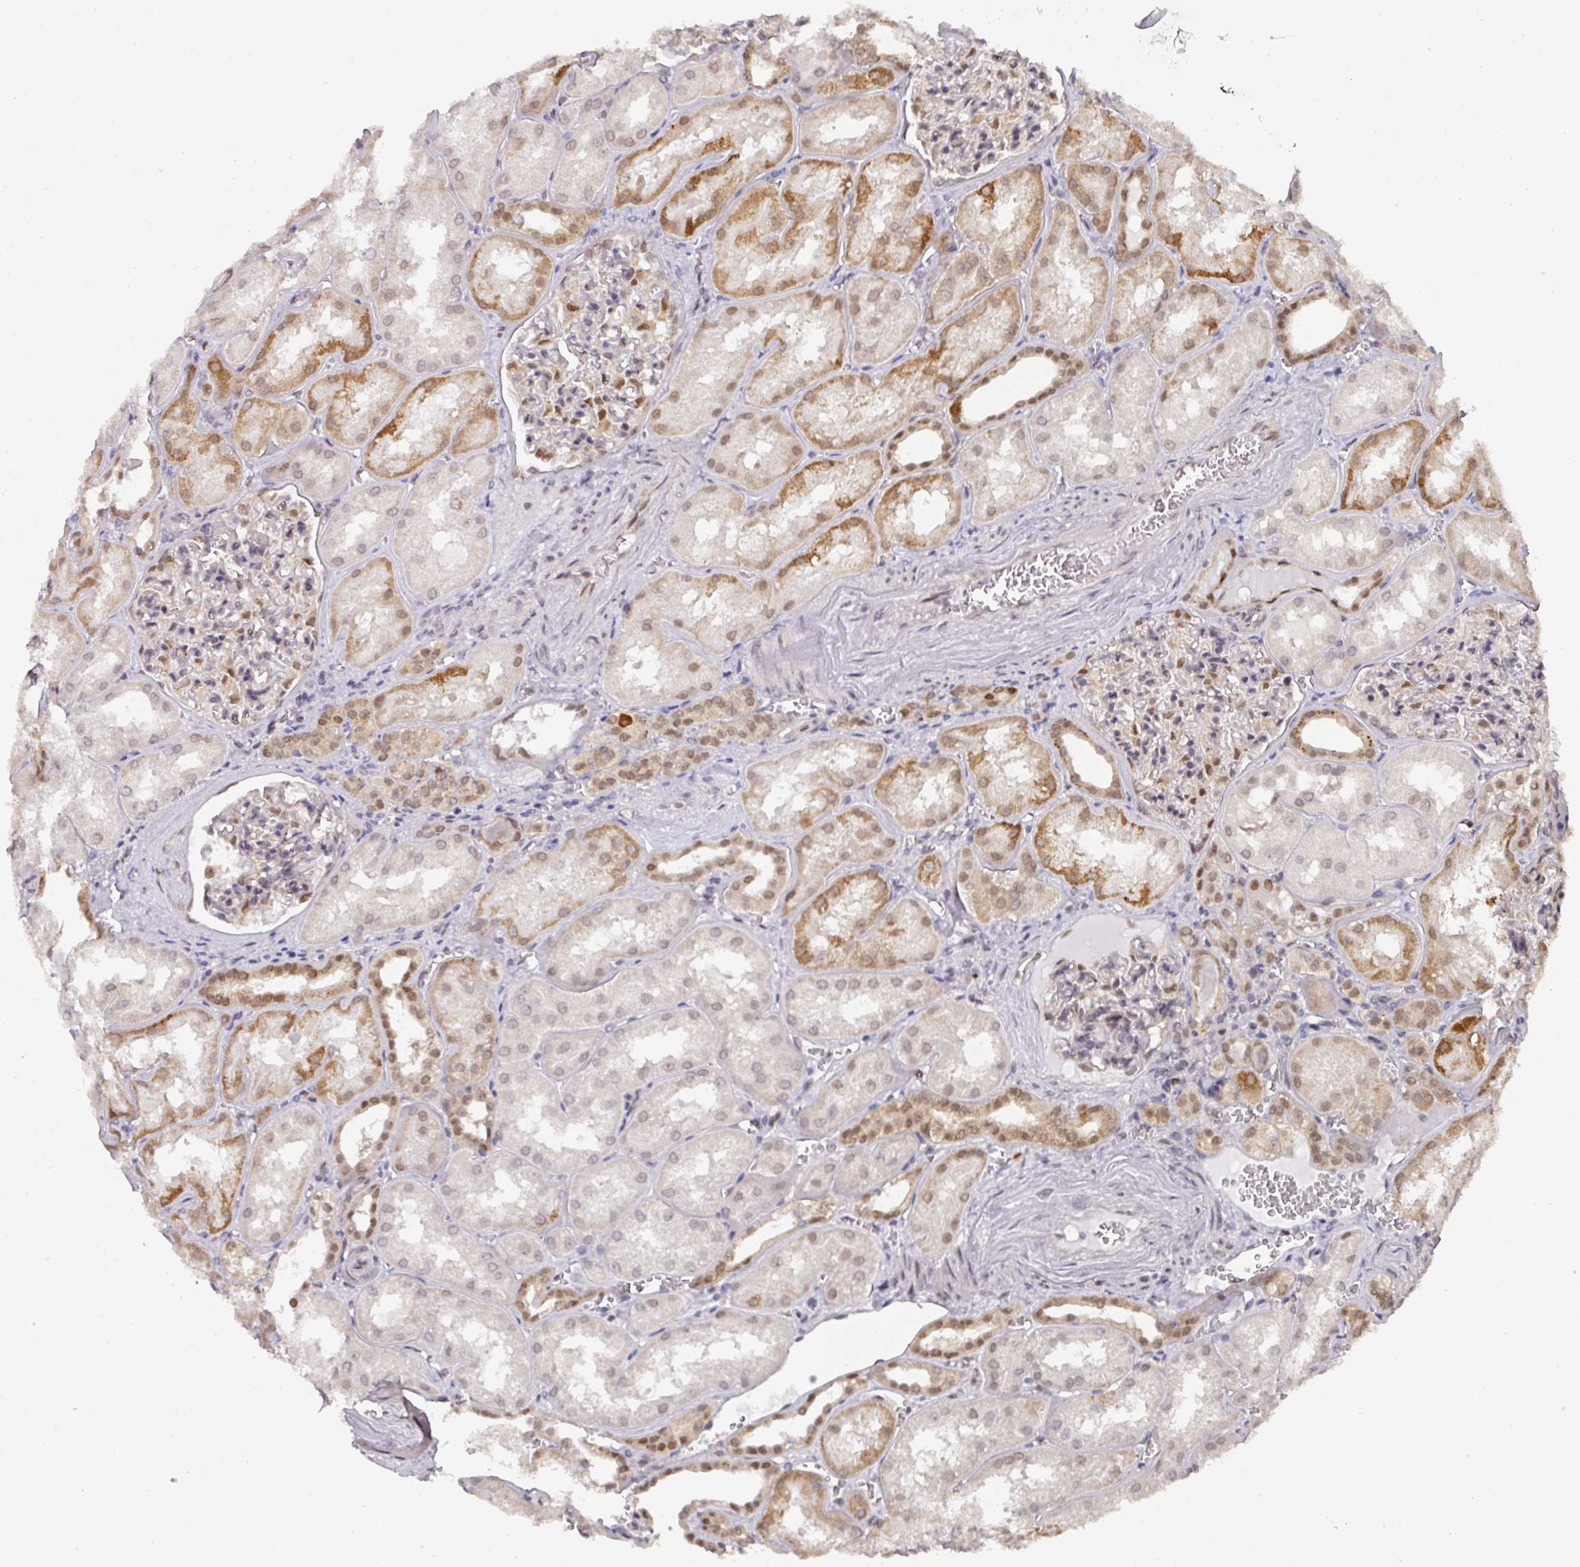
{"staining": {"intensity": "moderate", "quantity": "<25%", "location": "cytoplasmic/membranous,nuclear"}, "tissue": "kidney", "cell_type": "Cells in glomeruli", "image_type": "normal", "snomed": [{"axis": "morphology", "description": "Normal tissue, NOS"}, {"axis": "topography", "description": "Kidney"}], "caption": "This micrograph shows benign kidney stained with immunohistochemistry (IHC) to label a protein in brown. The cytoplasmic/membranous,nuclear of cells in glomeruli show moderate positivity for the protein. Nuclei are counter-stained blue.", "gene": "C18orf25", "patient": {"sex": "male", "age": 61}}